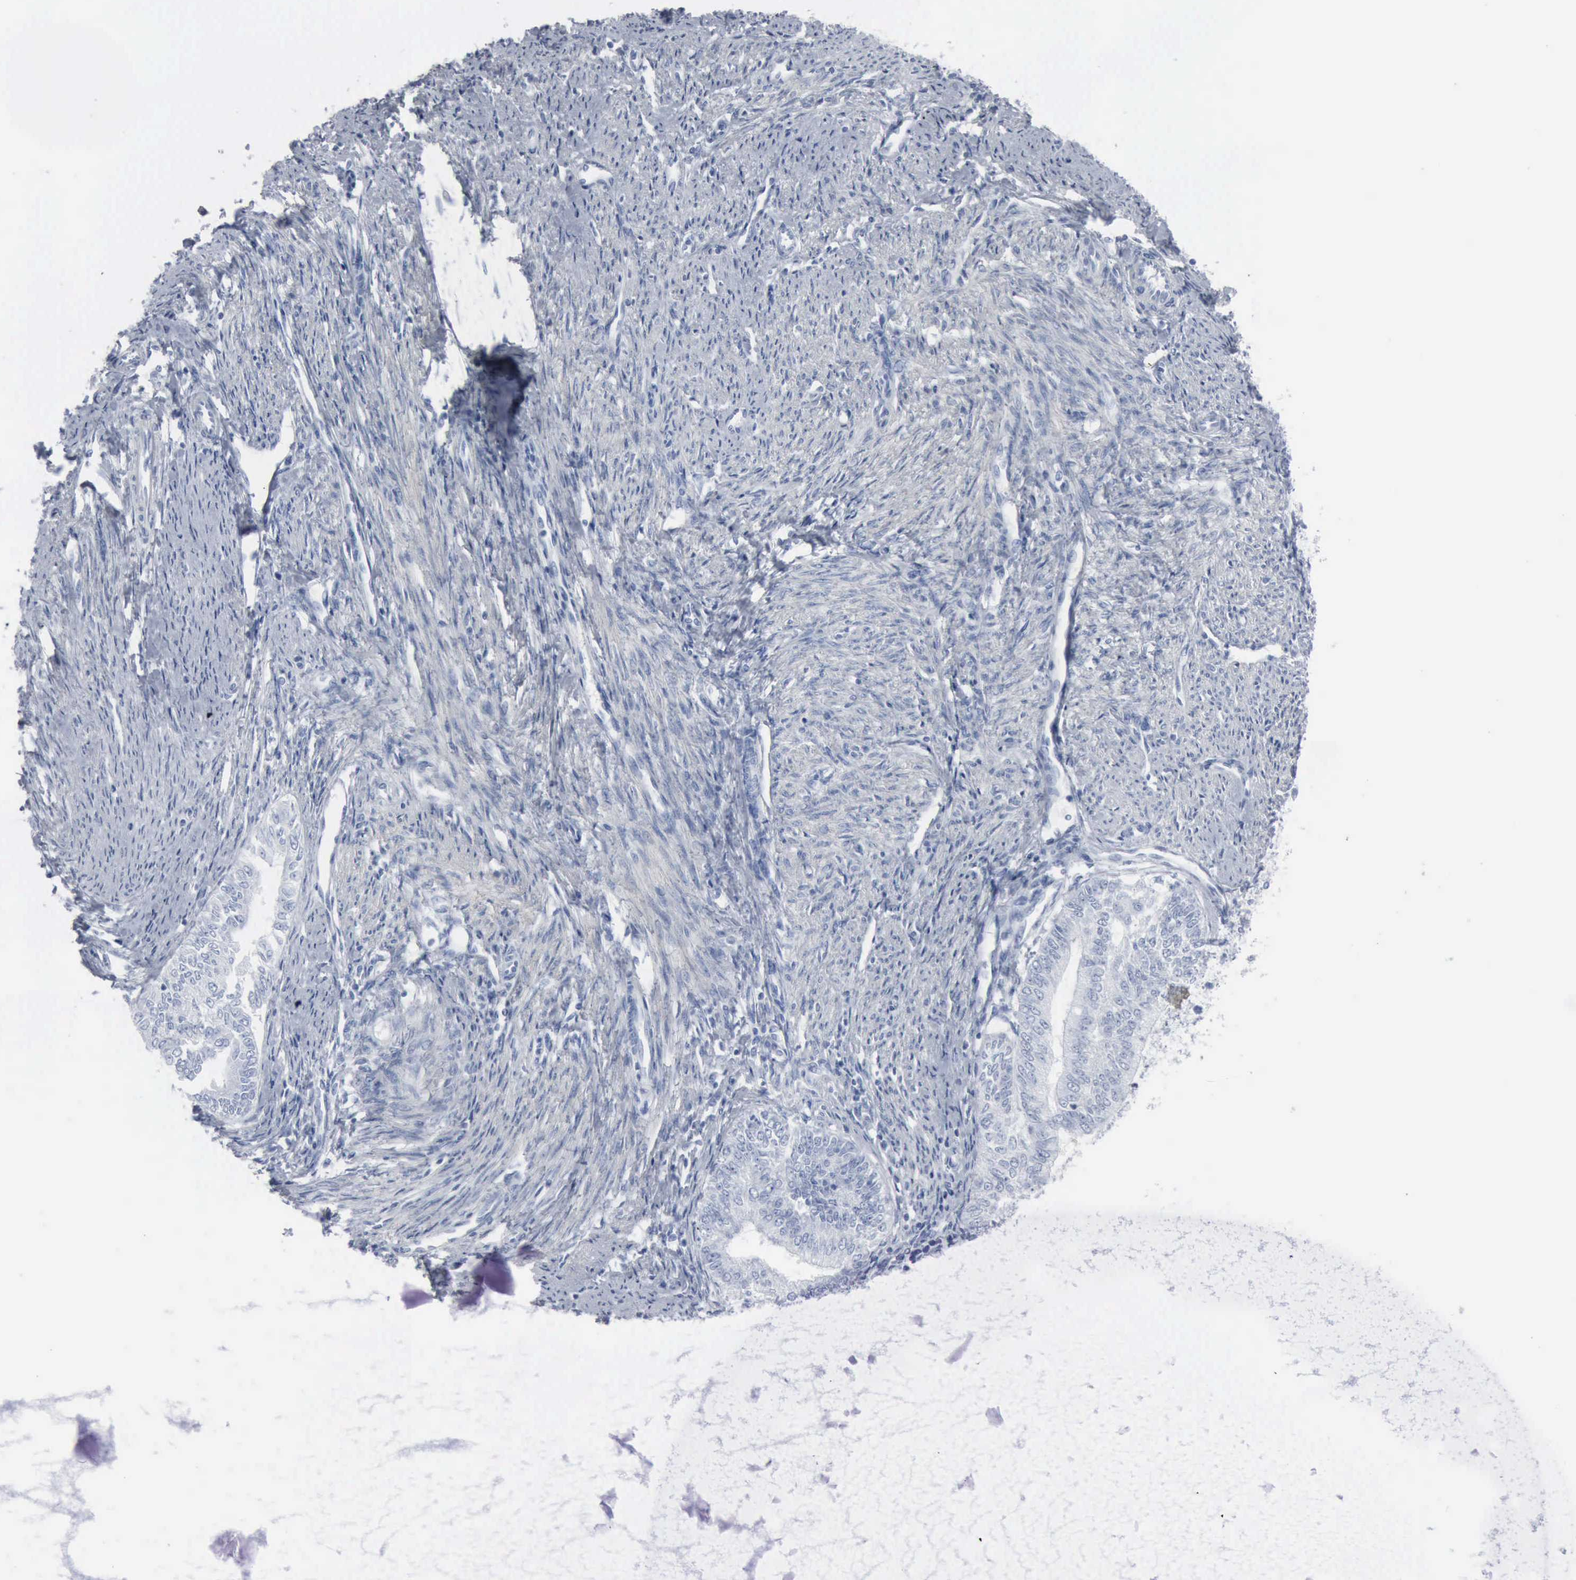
{"staining": {"intensity": "negative", "quantity": "none", "location": "none"}, "tissue": "endometrial cancer", "cell_type": "Tumor cells", "image_type": "cancer", "snomed": [{"axis": "morphology", "description": "Adenocarcinoma, NOS"}, {"axis": "topography", "description": "Endometrium"}], "caption": "This is an immunohistochemistry (IHC) histopathology image of human endometrial cancer (adenocarcinoma). There is no expression in tumor cells.", "gene": "DMD", "patient": {"sex": "female", "age": 66}}